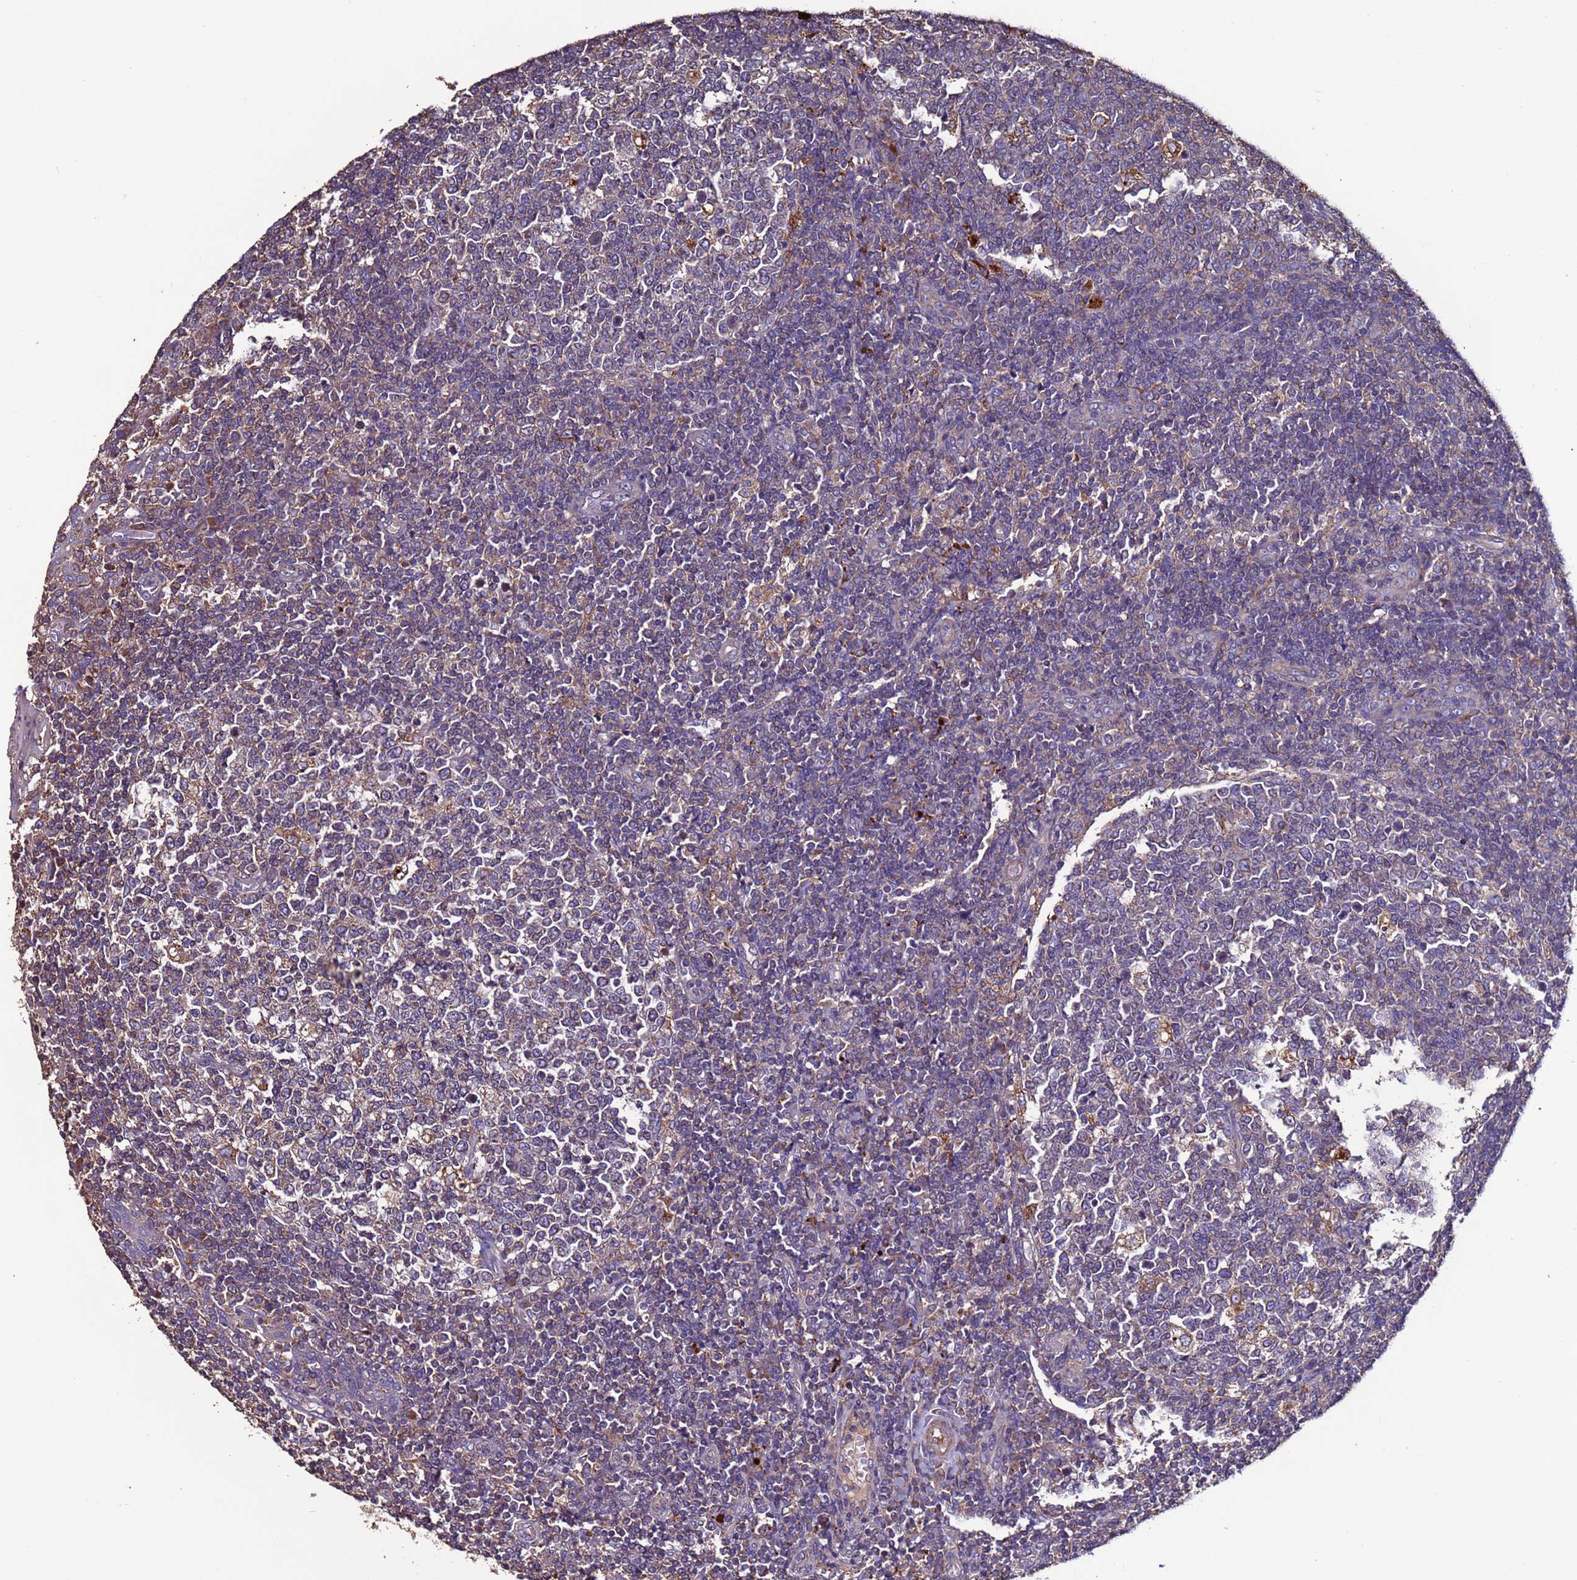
{"staining": {"intensity": "negative", "quantity": "none", "location": "none"}, "tissue": "tonsil", "cell_type": "Germinal center cells", "image_type": "normal", "snomed": [{"axis": "morphology", "description": "Normal tissue, NOS"}, {"axis": "topography", "description": "Tonsil"}], "caption": "Immunohistochemistry photomicrograph of normal tonsil: tonsil stained with DAB exhibits no significant protein staining in germinal center cells. (DAB immunohistochemistry, high magnification).", "gene": "CEP55", "patient": {"sex": "female", "age": 19}}